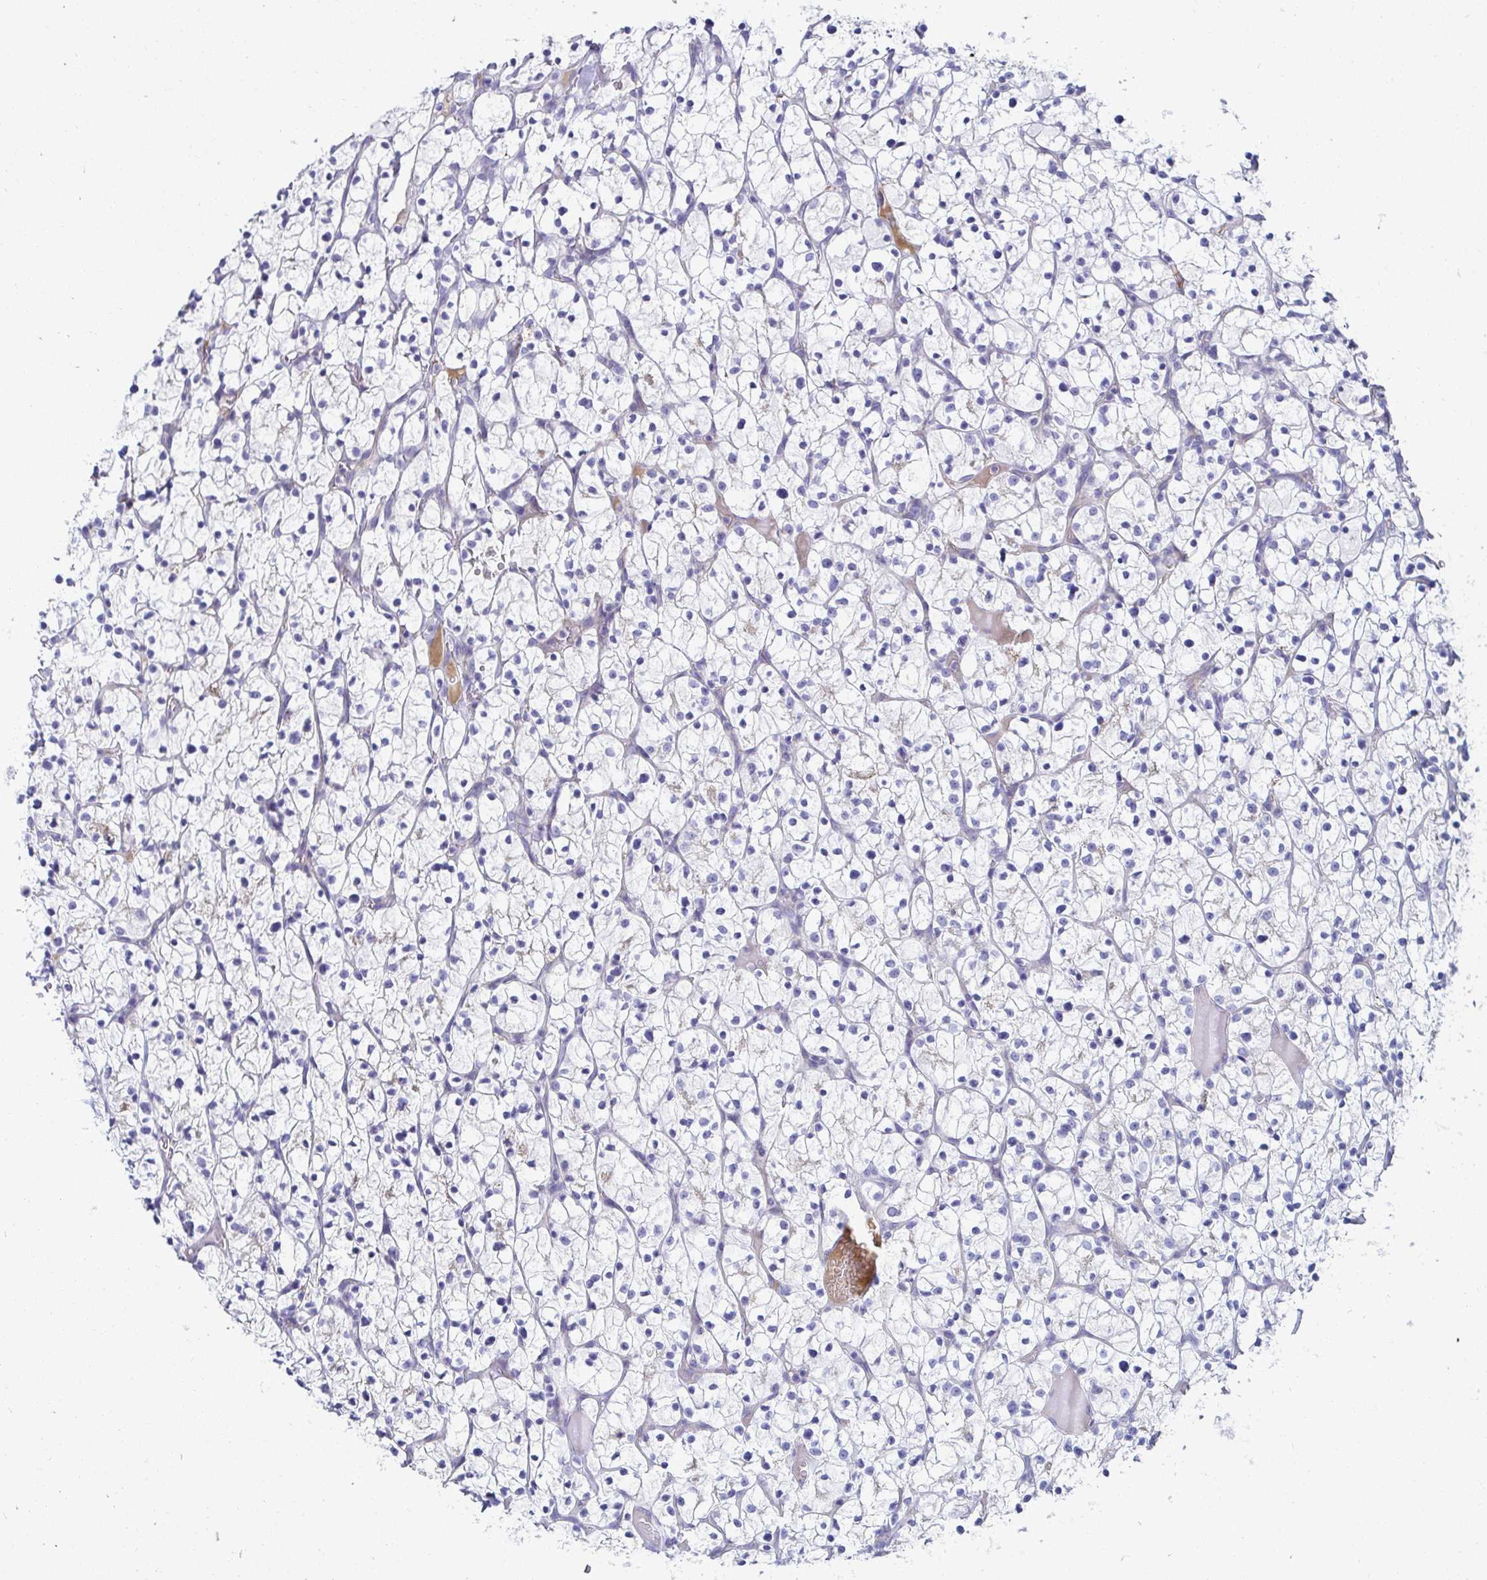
{"staining": {"intensity": "negative", "quantity": "none", "location": "none"}, "tissue": "renal cancer", "cell_type": "Tumor cells", "image_type": "cancer", "snomed": [{"axis": "morphology", "description": "Adenocarcinoma, NOS"}, {"axis": "topography", "description": "Kidney"}], "caption": "Immunohistochemical staining of human adenocarcinoma (renal) demonstrates no significant staining in tumor cells. (DAB (3,3'-diaminobenzidine) immunohistochemistry, high magnification).", "gene": "C4orf17", "patient": {"sex": "female", "age": 64}}